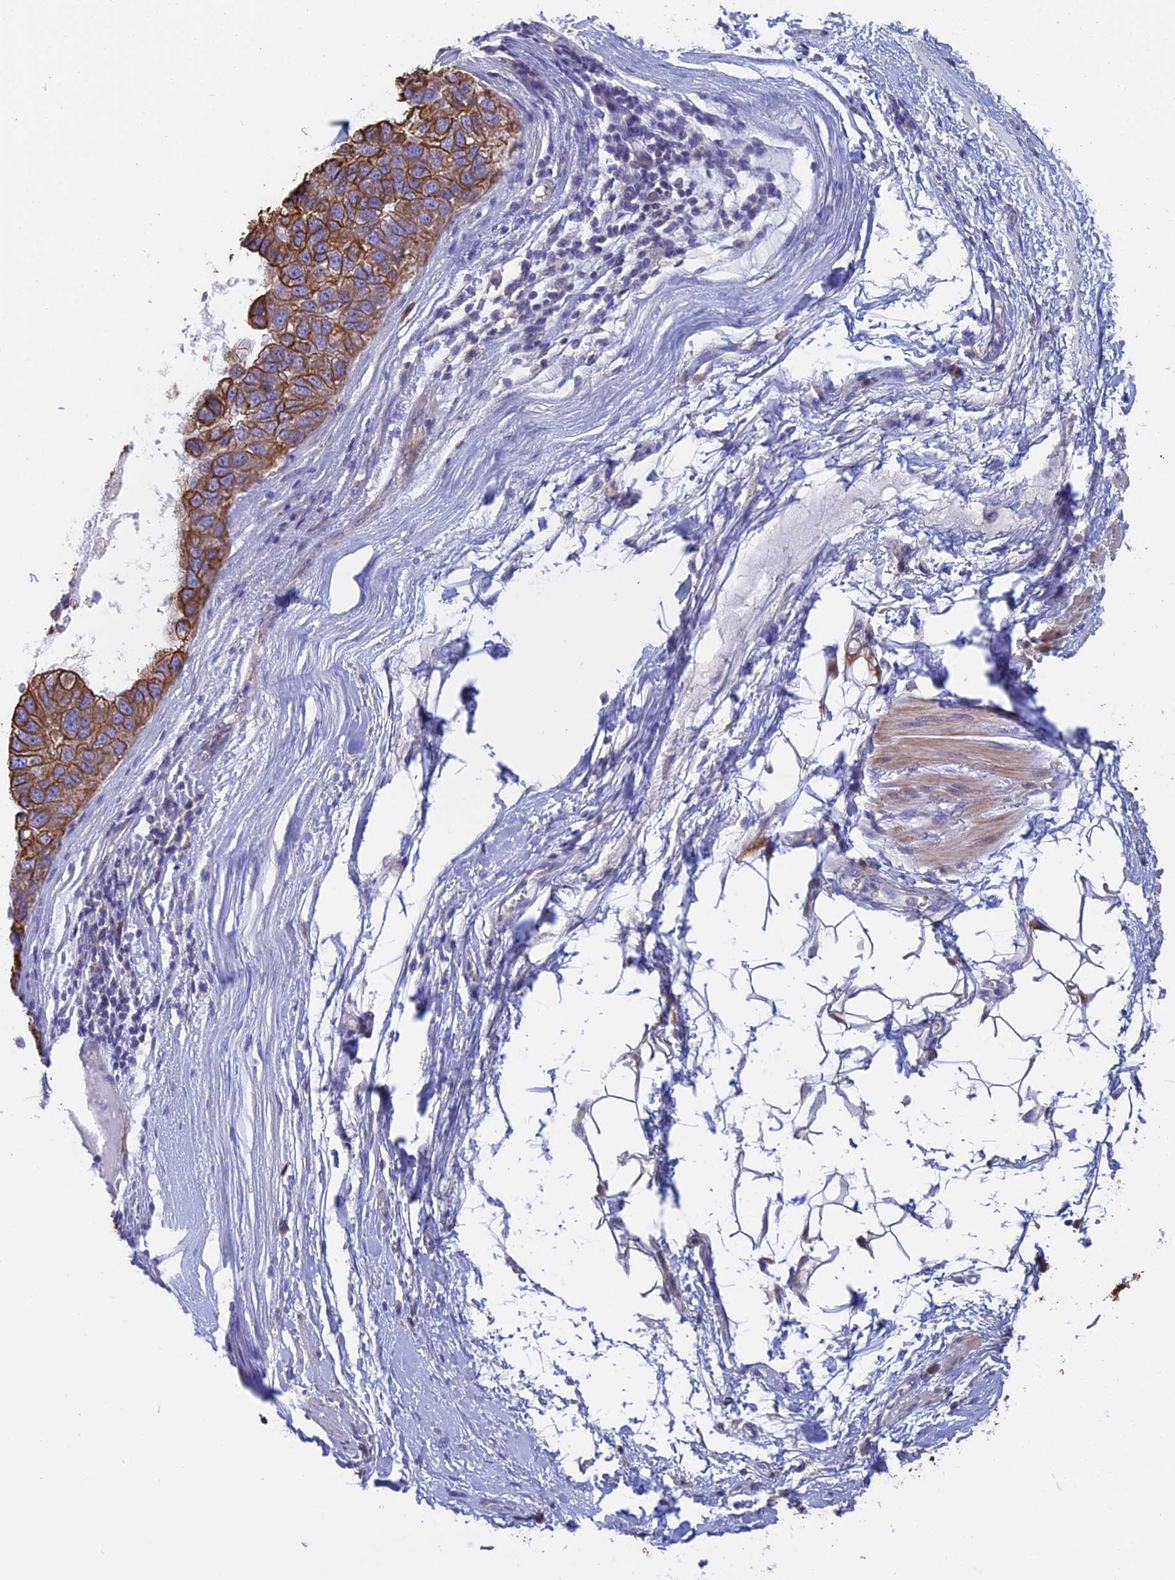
{"staining": {"intensity": "strong", "quantity": ">75%", "location": "cytoplasmic/membranous"}, "tissue": "pancreatic cancer", "cell_type": "Tumor cells", "image_type": "cancer", "snomed": [{"axis": "morphology", "description": "Adenocarcinoma, NOS"}, {"axis": "topography", "description": "Pancreas"}], "caption": "Brown immunohistochemical staining in adenocarcinoma (pancreatic) reveals strong cytoplasmic/membranous positivity in about >75% of tumor cells.", "gene": "STUB1", "patient": {"sex": "female", "age": 61}}